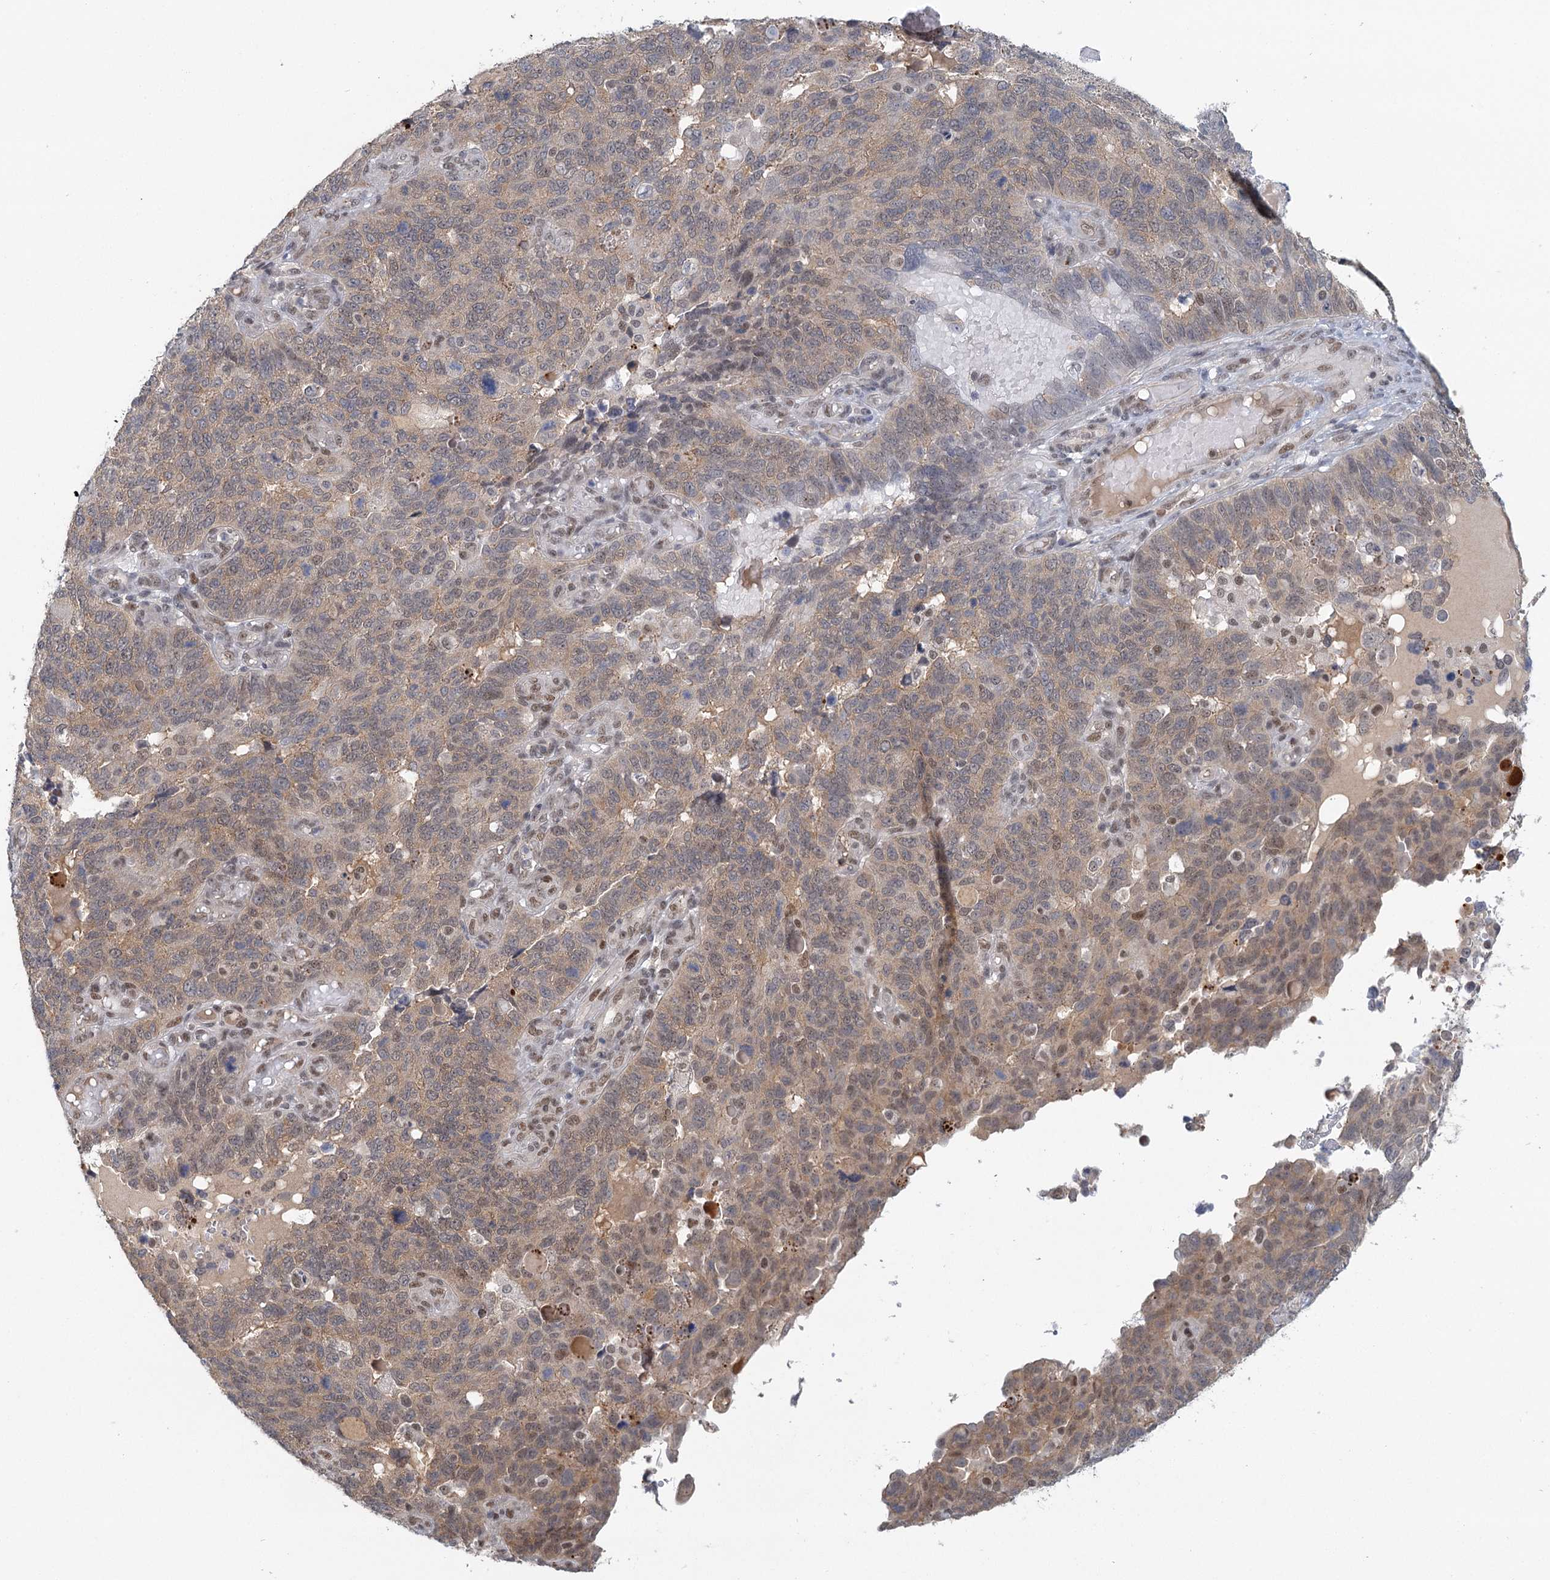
{"staining": {"intensity": "moderate", "quantity": "25%-75%", "location": "cytoplasmic/membranous"}, "tissue": "endometrial cancer", "cell_type": "Tumor cells", "image_type": "cancer", "snomed": [{"axis": "morphology", "description": "Adenocarcinoma, NOS"}, {"axis": "topography", "description": "Endometrium"}], "caption": "Adenocarcinoma (endometrial) stained with a brown dye shows moderate cytoplasmic/membranous positive positivity in about 25%-75% of tumor cells.", "gene": "GPATCH11", "patient": {"sex": "female", "age": 66}}